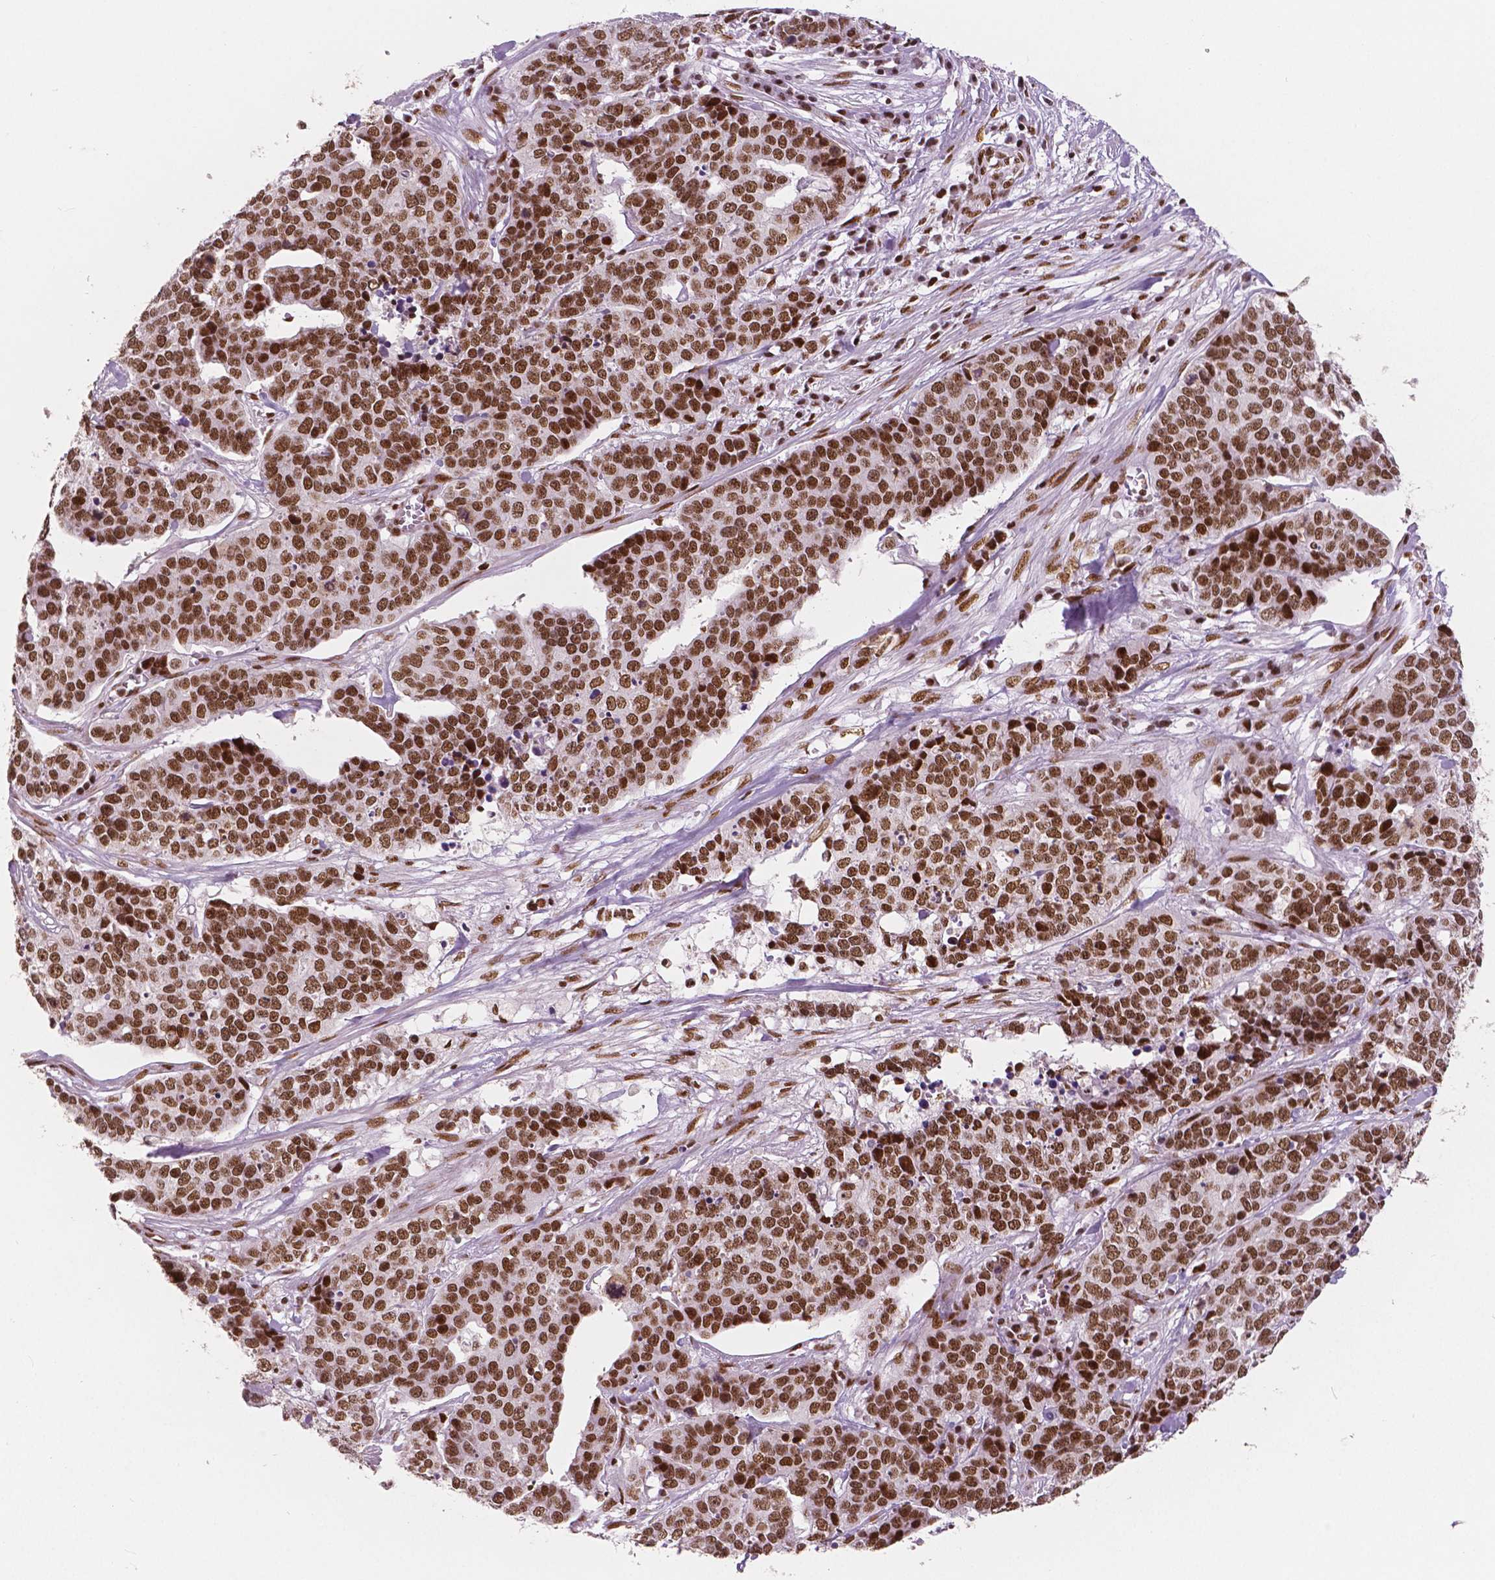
{"staining": {"intensity": "strong", "quantity": ">75%", "location": "nuclear"}, "tissue": "ovarian cancer", "cell_type": "Tumor cells", "image_type": "cancer", "snomed": [{"axis": "morphology", "description": "Carcinoma, endometroid"}, {"axis": "topography", "description": "Ovary"}], "caption": "Human ovarian cancer stained for a protein (brown) reveals strong nuclear positive expression in about >75% of tumor cells.", "gene": "BRD4", "patient": {"sex": "female", "age": 65}}